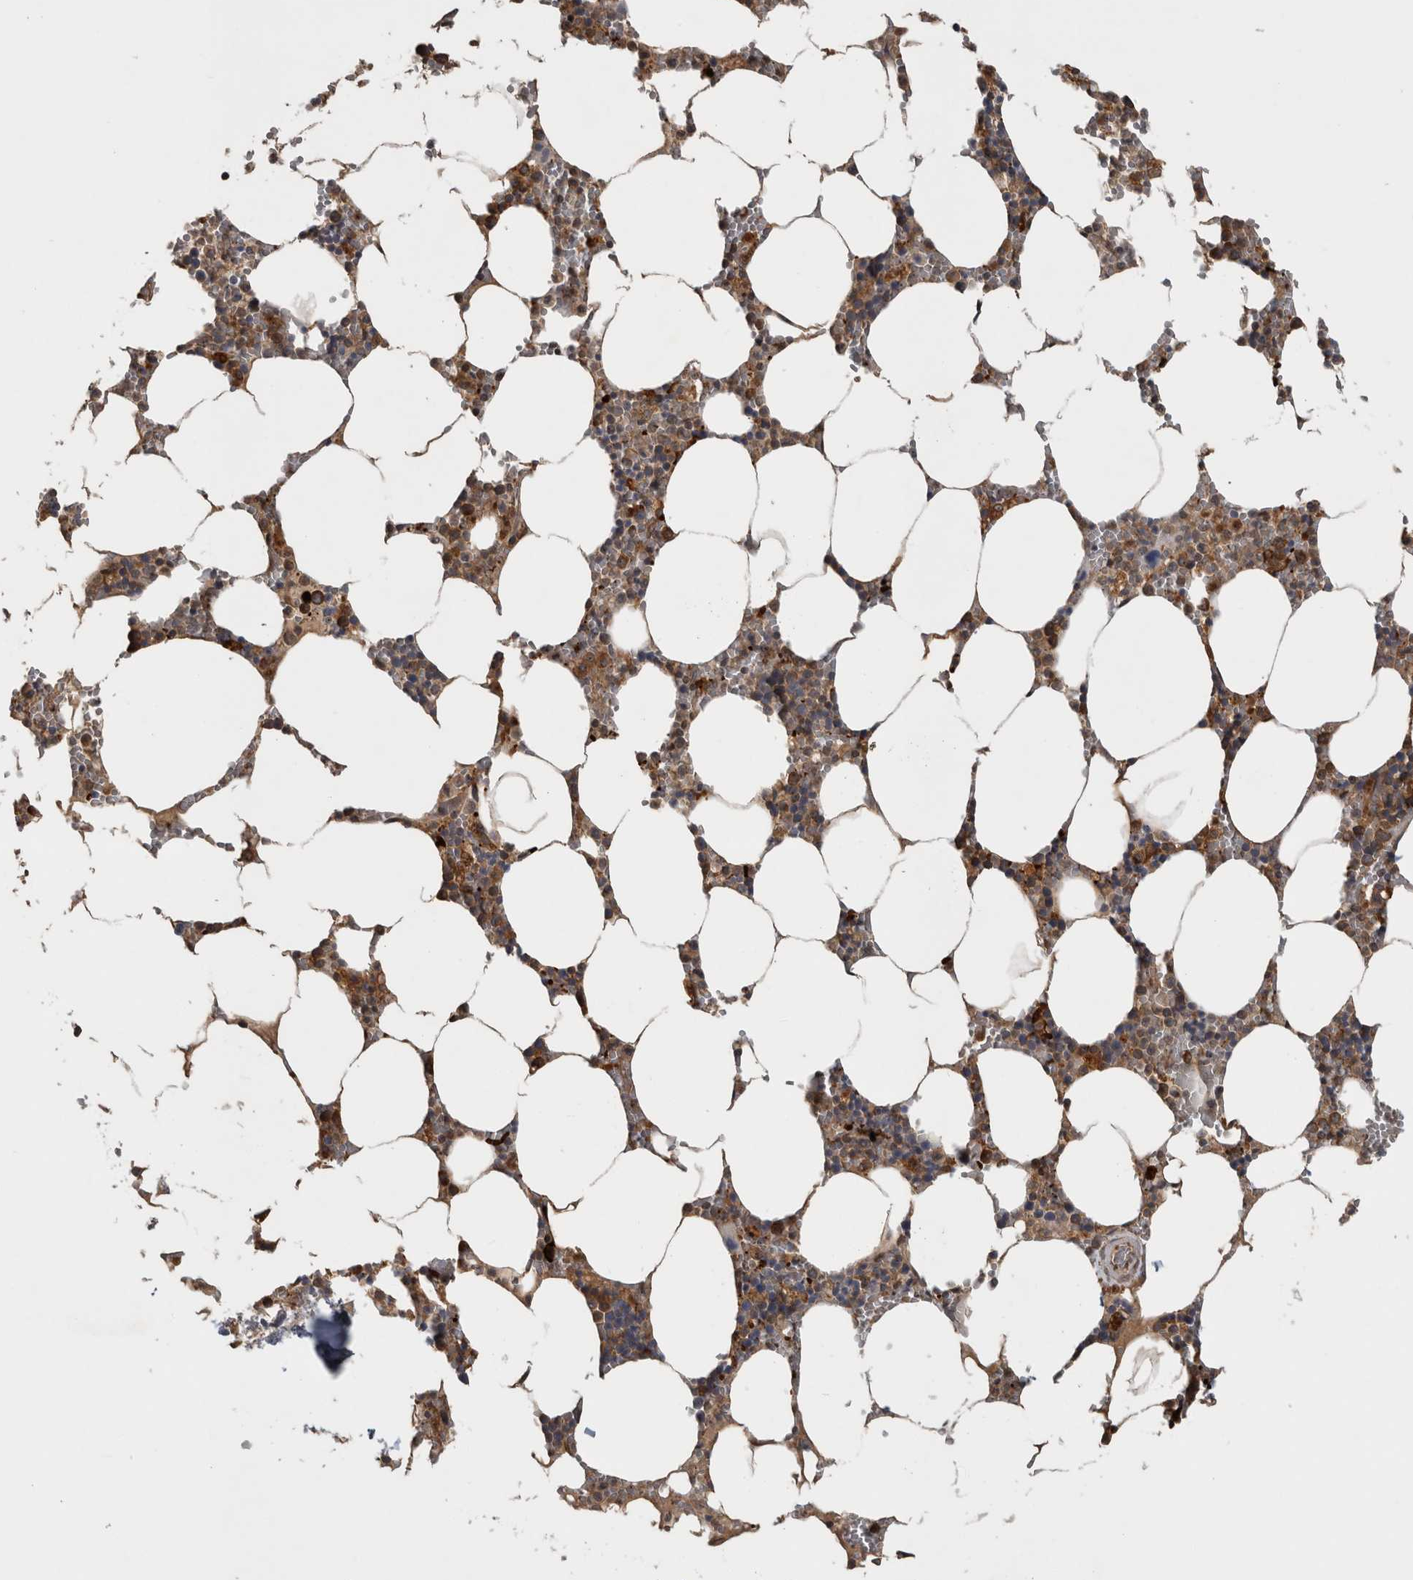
{"staining": {"intensity": "moderate", "quantity": "25%-75%", "location": "cytoplasmic/membranous"}, "tissue": "bone marrow", "cell_type": "Hematopoietic cells", "image_type": "normal", "snomed": [{"axis": "morphology", "description": "Normal tissue, NOS"}, {"axis": "topography", "description": "Bone marrow"}], "caption": "Hematopoietic cells reveal medium levels of moderate cytoplasmic/membranous staining in approximately 25%-75% of cells in unremarkable bone marrow.", "gene": "ATXN2", "patient": {"sex": "male", "age": 70}}